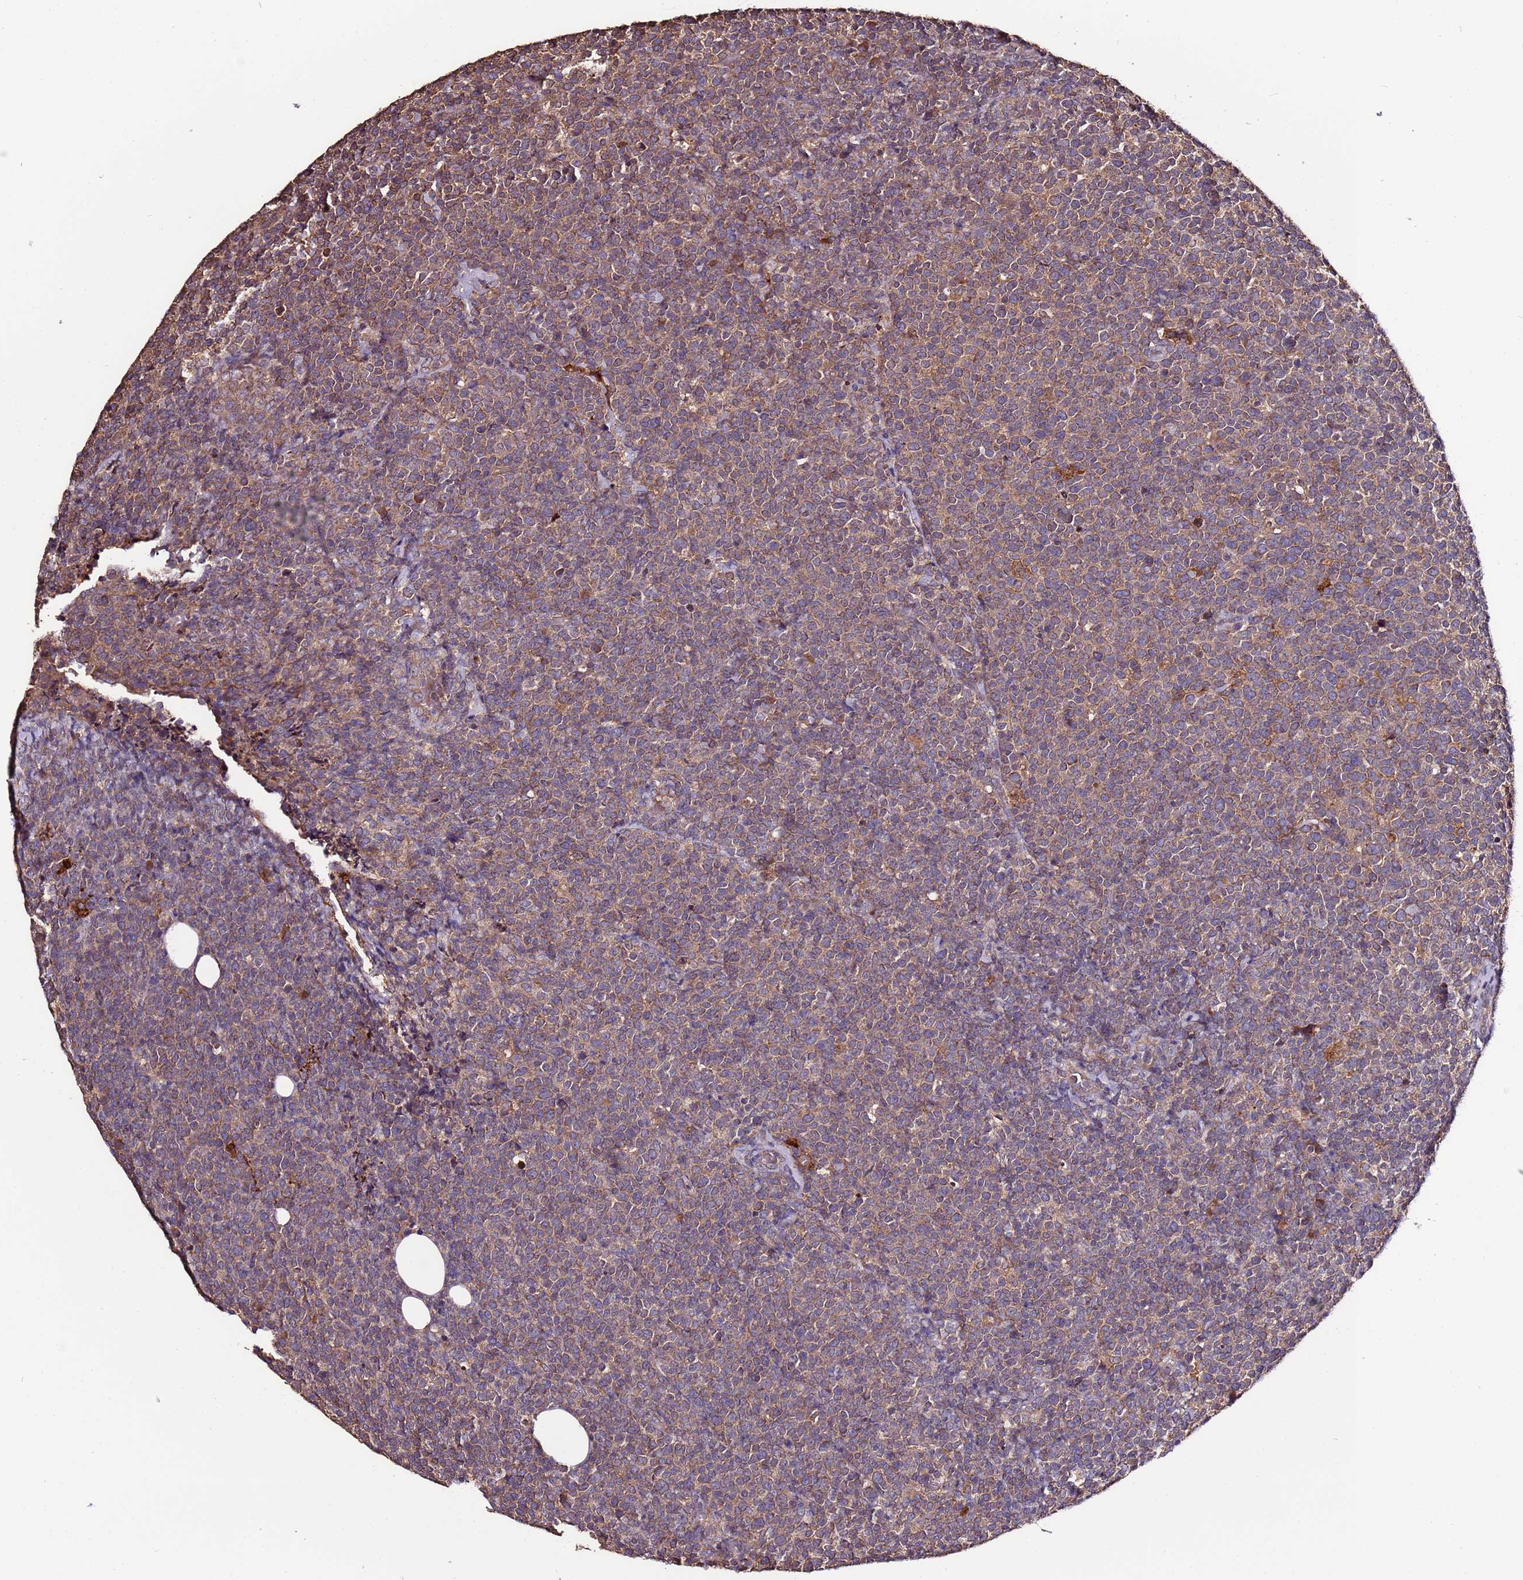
{"staining": {"intensity": "moderate", "quantity": "<25%", "location": "cytoplasmic/membranous"}, "tissue": "lymphoma", "cell_type": "Tumor cells", "image_type": "cancer", "snomed": [{"axis": "morphology", "description": "Malignant lymphoma, non-Hodgkin's type, High grade"}, {"axis": "topography", "description": "Lymph node"}], "caption": "Tumor cells display low levels of moderate cytoplasmic/membranous staining in approximately <25% of cells in high-grade malignant lymphoma, non-Hodgkin's type. The staining was performed using DAB, with brown indicating positive protein expression. Nuclei are stained blue with hematoxylin.", "gene": "RPS15A", "patient": {"sex": "male", "age": 61}}